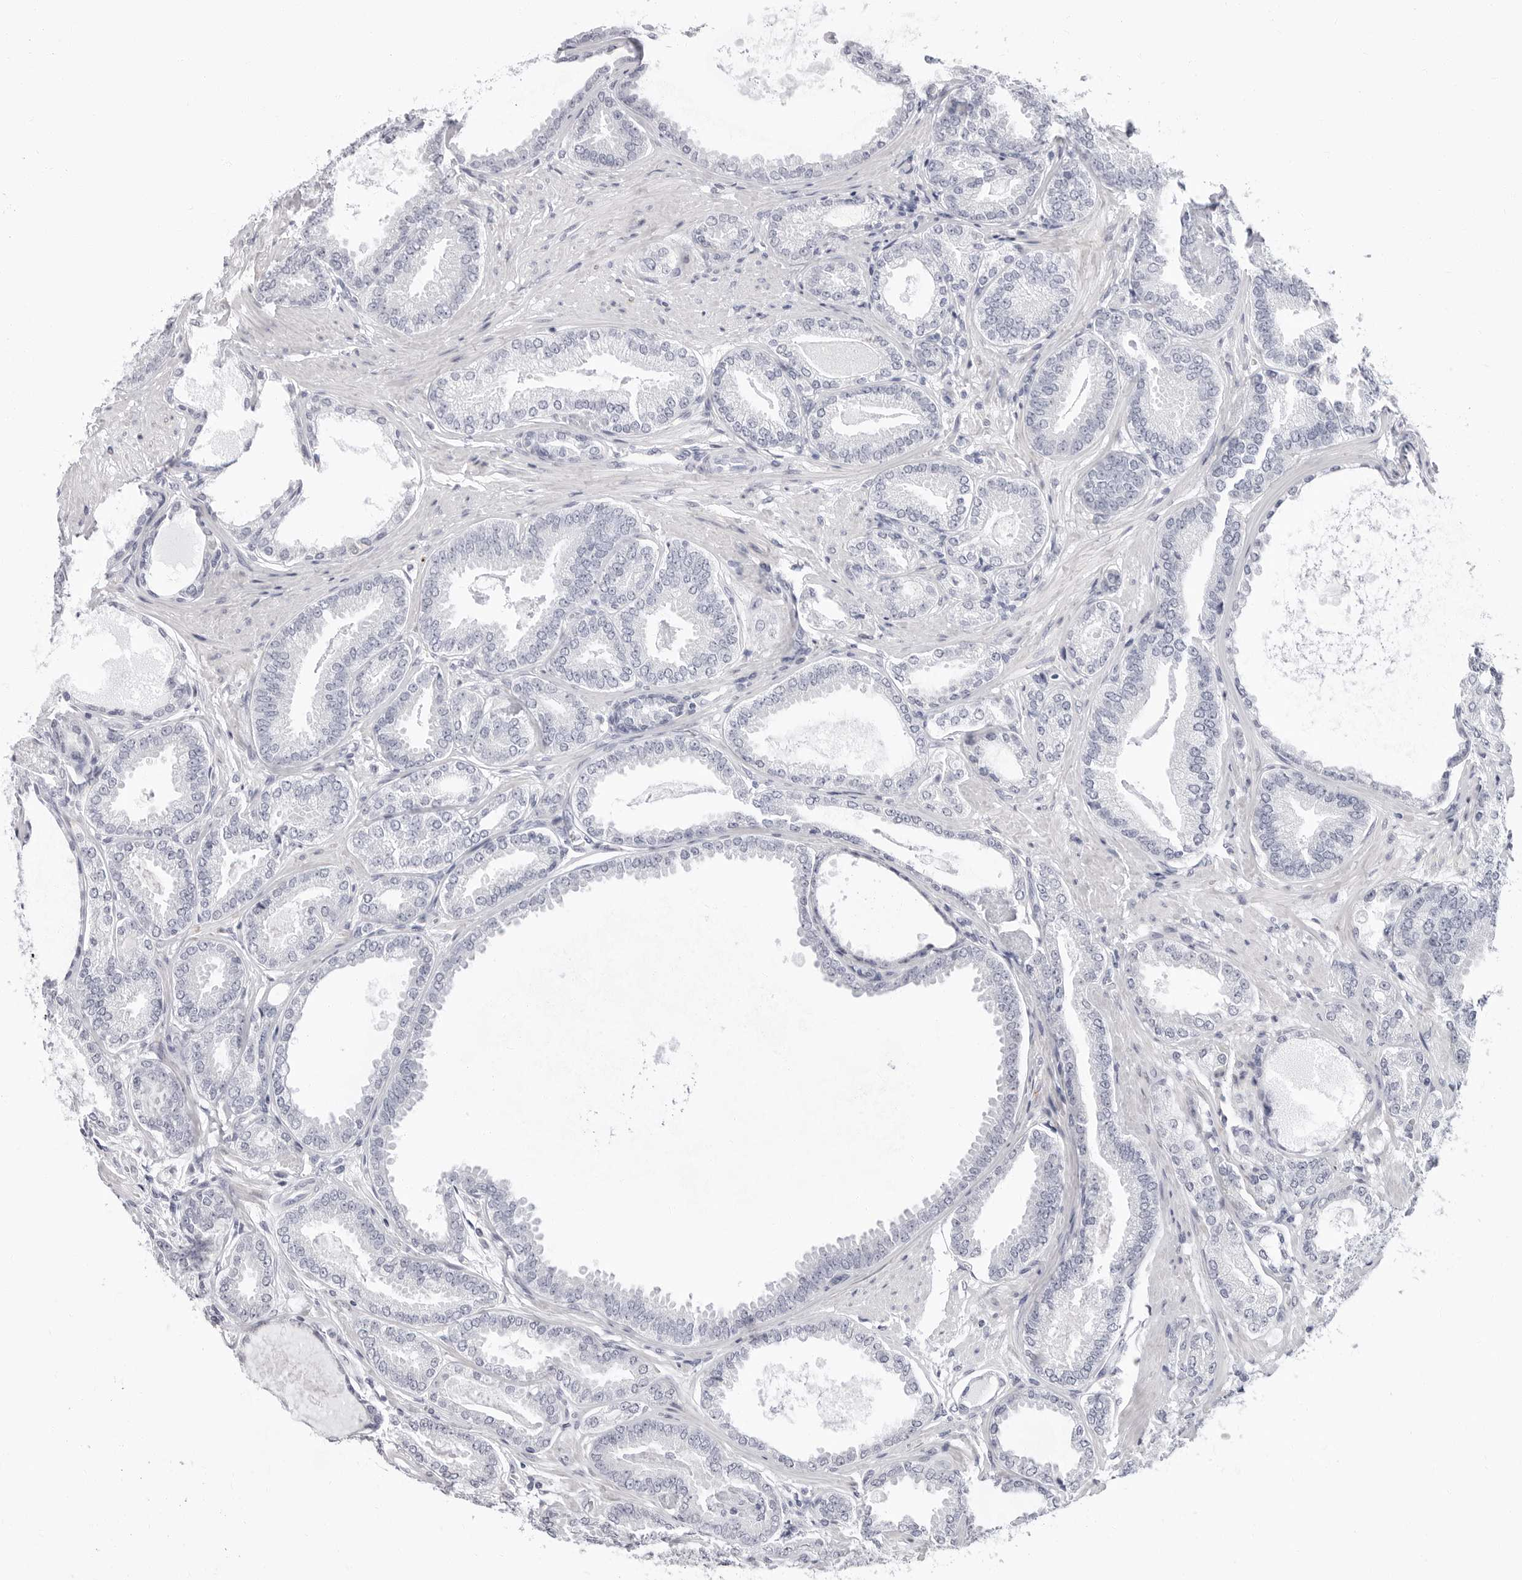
{"staining": {"intensity": "negative", "quantity": "none", "location": "none"}, "tissue": "prostate cancer", "cell_type": "Tumor cells", "image_type": "cancer", "snomed": [{"axis": "morphology", "description": "Adenocarcinoma, Low grade"}, {"axis": "topography", "description": "Prostate"}], "caption": "An IHC histopathology image of prostate cancer (low-grade adenocarcinoma) is shown. There is no staining in tumor cells of prostate cancer (low-grade adenocarcinoma).", "gene": "ERICH3", "patient": {"sex": "male", "age": 71}}